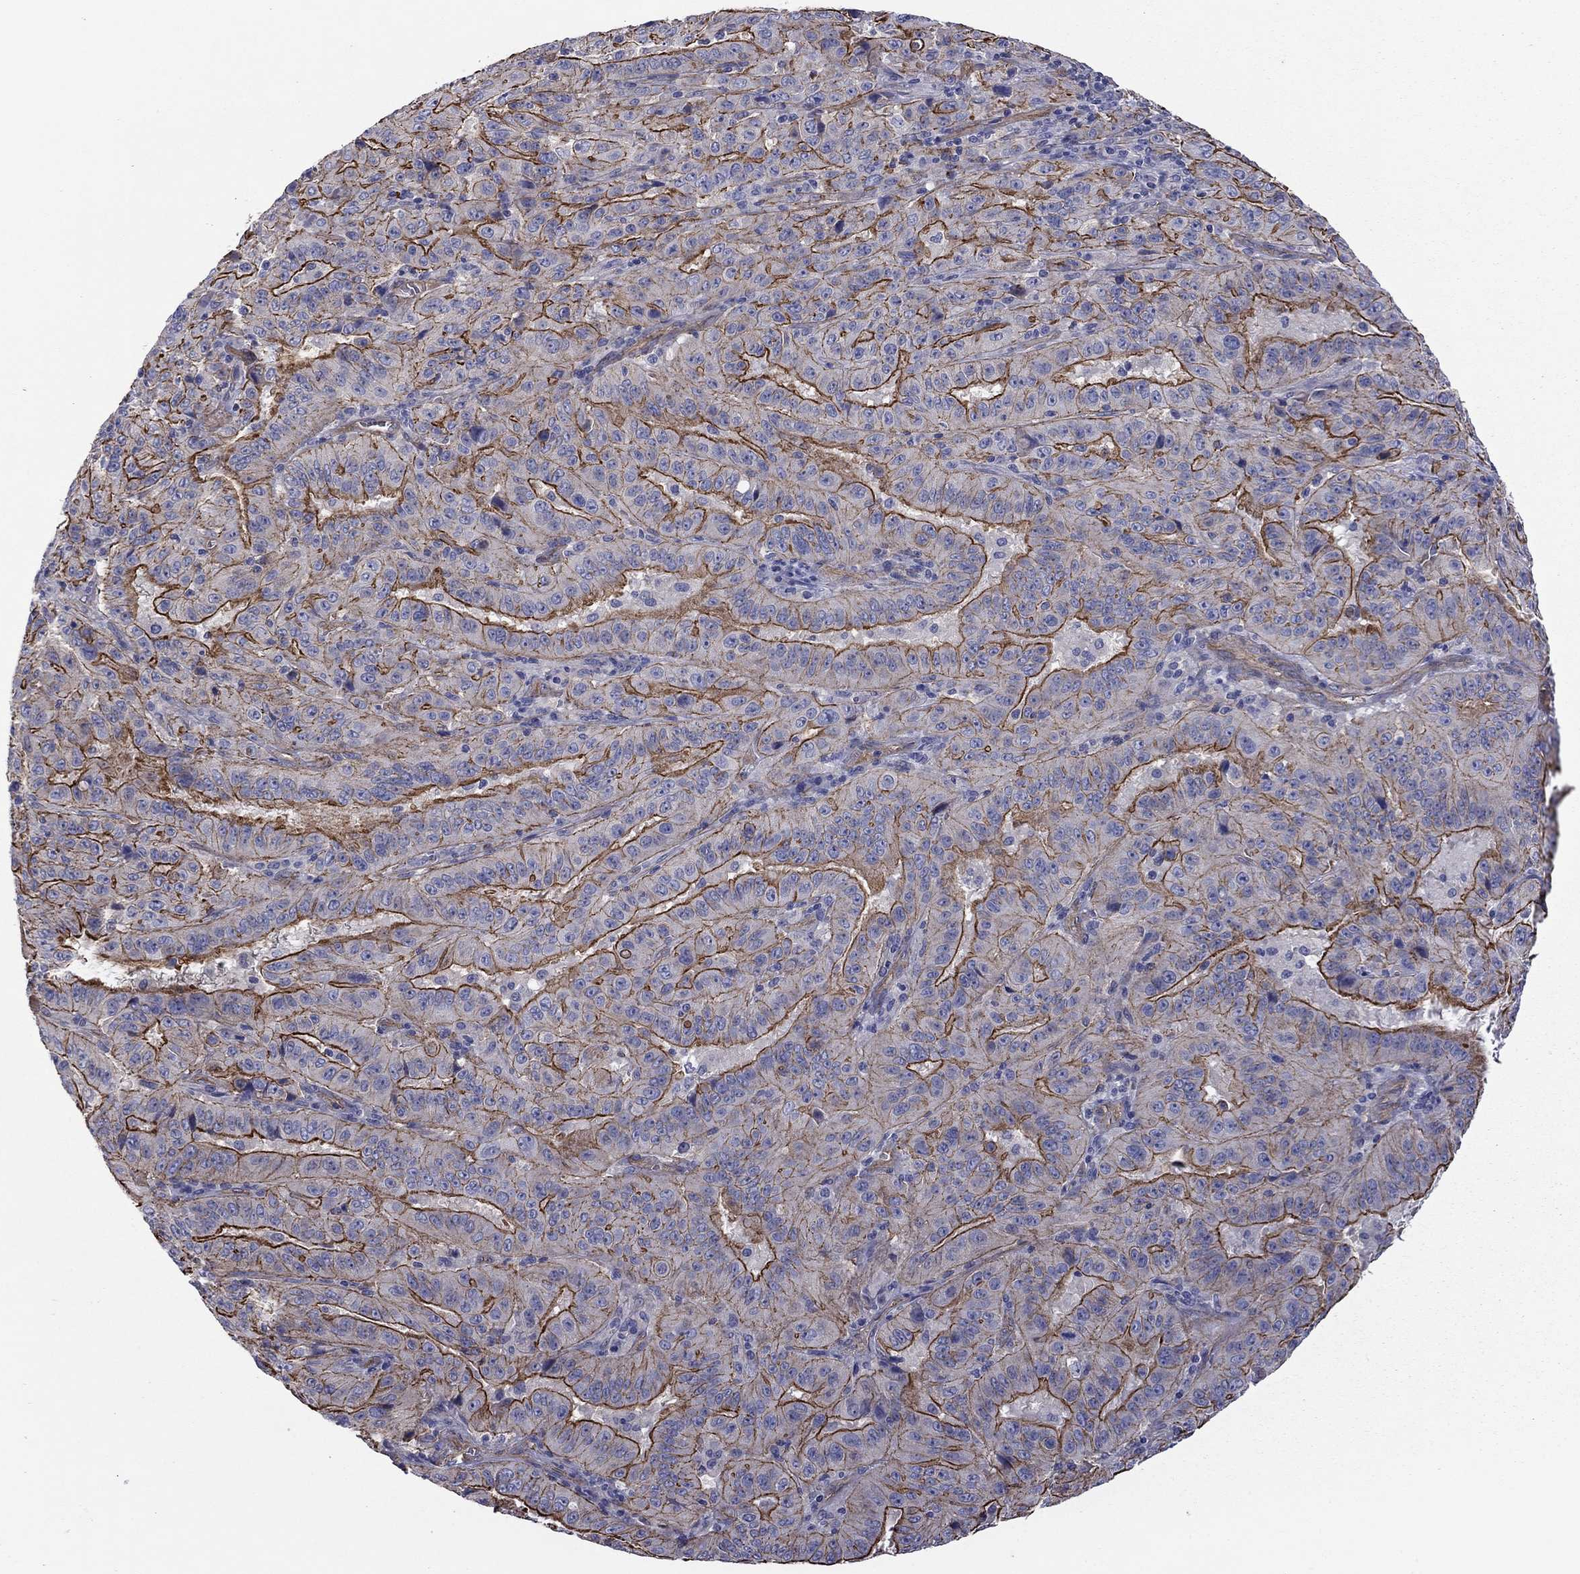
{"staining": {"intensity": "strong", "quantity": "25%-75%", "location": "cytoplasmic/membranous"}, "tissue": "pancreatic cancer", "cell_type": "Tumor cells", "image_type": "cancer", "snomed": [{"axis": "morphology", "description": "Adenocarcinoma, NOS"}, {"axis": "topography", "description": "Pancreas"}], "caption": "An image of human pancreatic cancer (adenocarcinoma) stained for a protein reveals strong cytoplasmic/membranous brown staining in tumor cells.", "gene": "TCHH", "patient": {"sex": "male", "age": 63}}